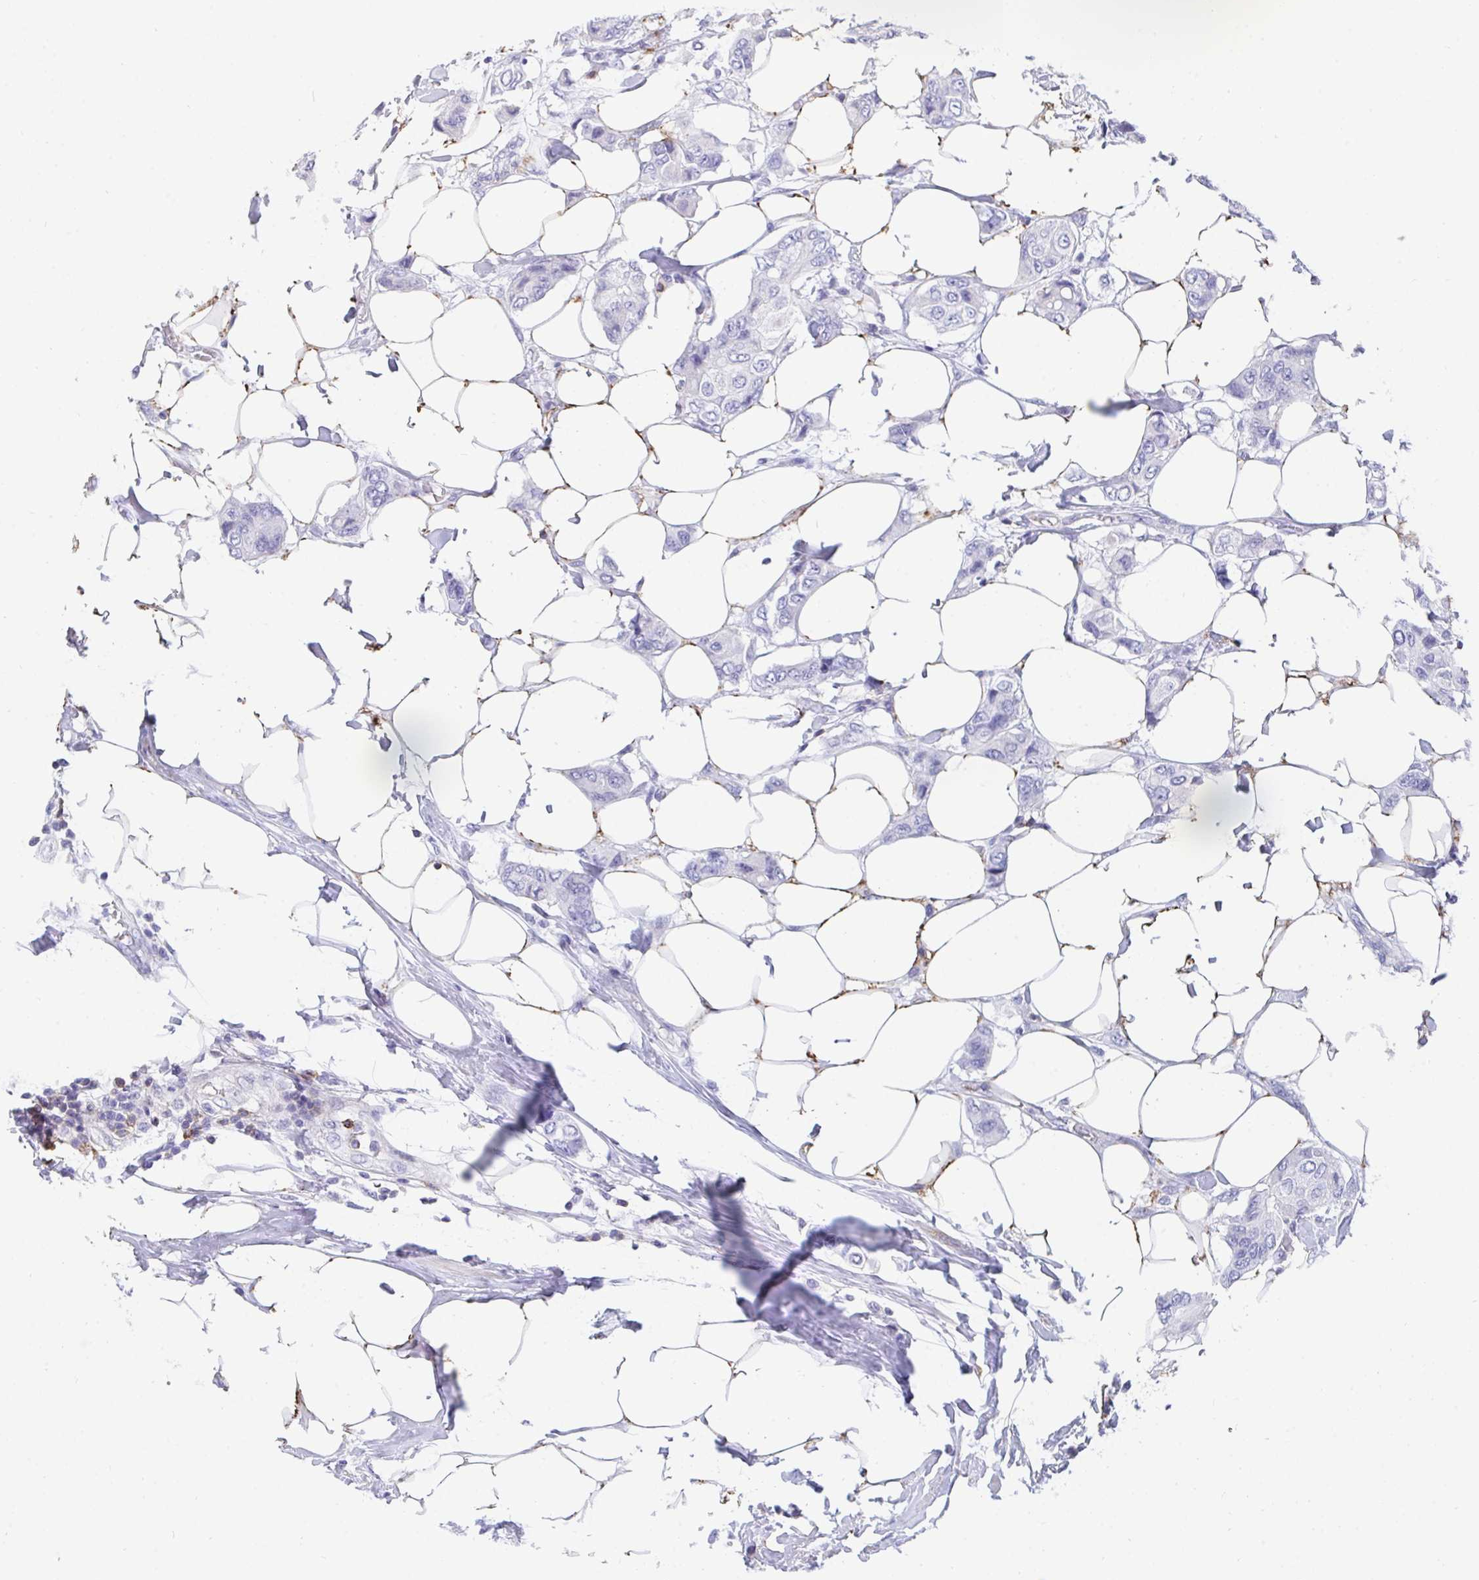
{"staining": {"intensity": "negative", "quantity": "none", "location": "none"}, "tissue": "breast cancer", "cell_type": "Tumor cells", "image_type": "cancer", "snomed": [{"axis": "morphology", "description": "Lobular carcinoma"}, {"axis": "topography", "description": "Breast"}], "caption": "An image of human breast lobular carcinoma is negative for staining in tumor cells.", "gene": "CD7", "patient": {"sex": "female", "age": 51}}